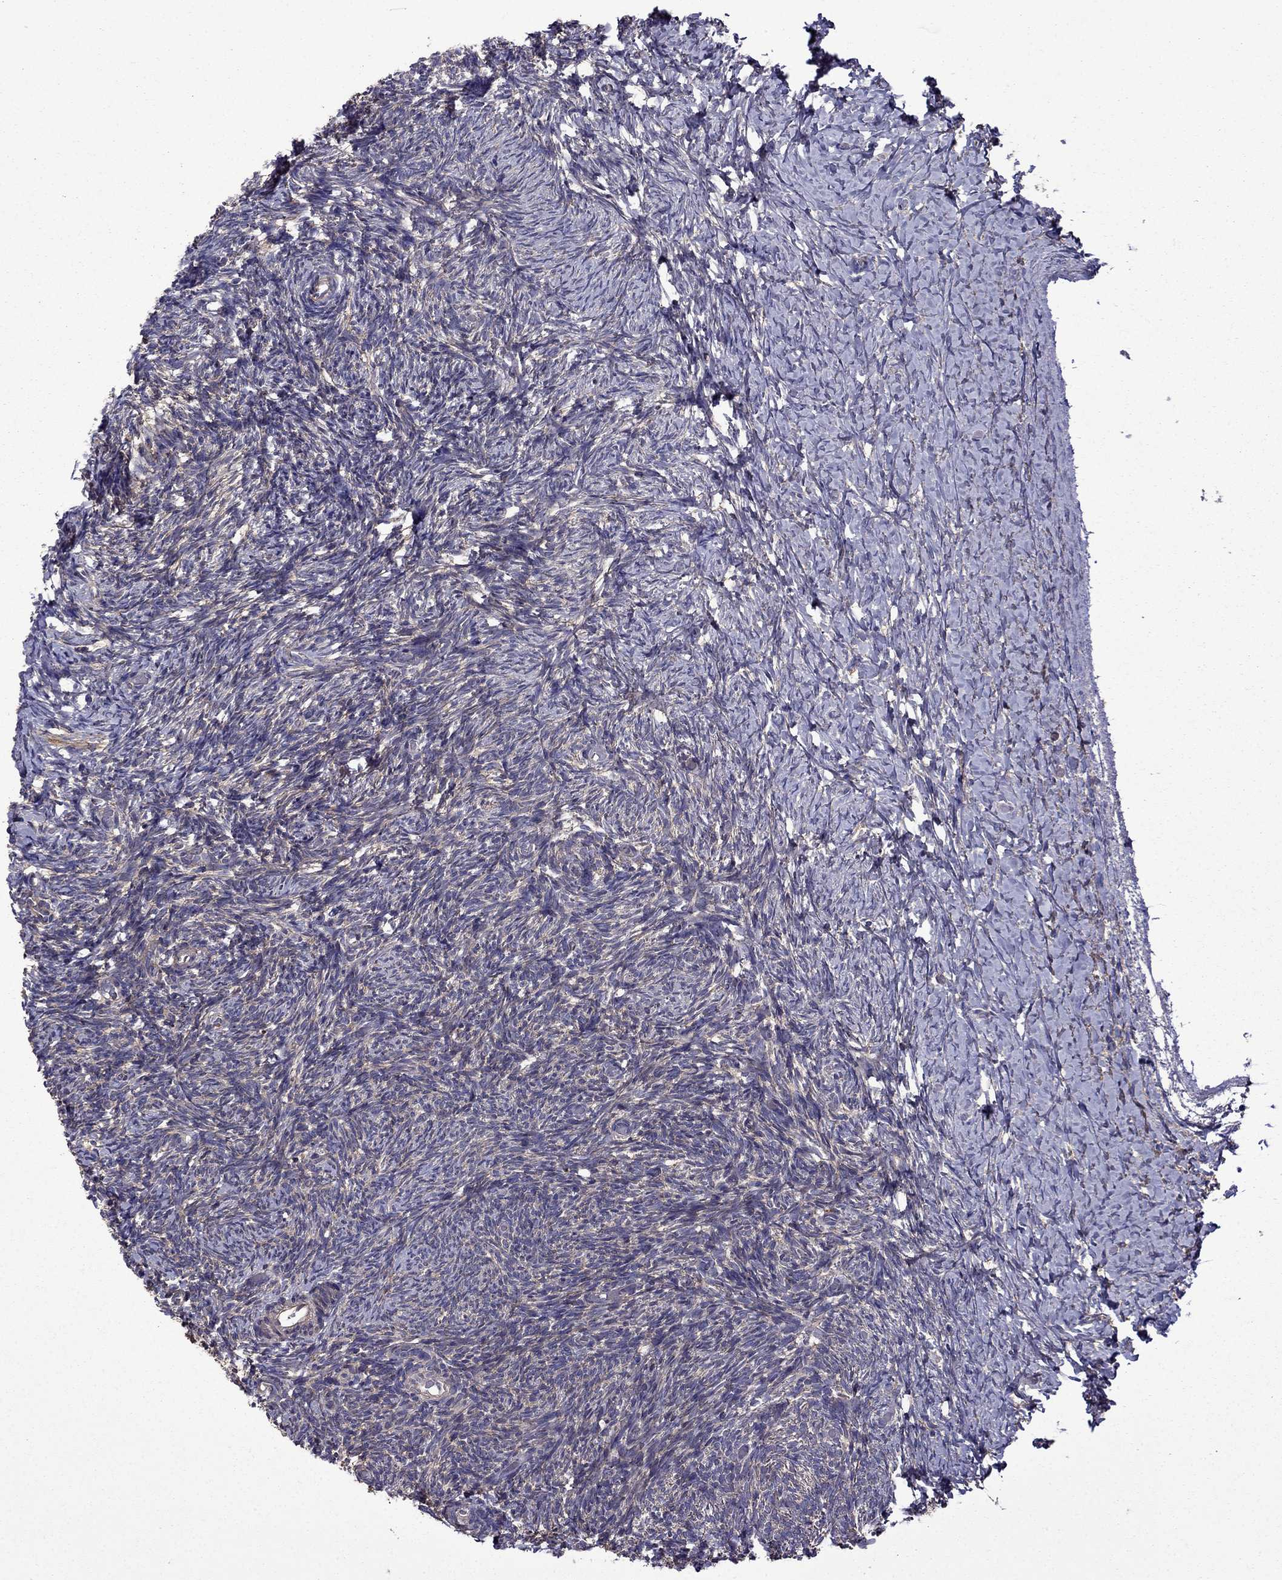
{"staining": {"intensity": "strong", "quantity": ">75%", "location": "cytoplasmic/membranous"}, "tissue": "ovary", "cell_type": "Follicle cells", "image_type": "normal", "snomed": [{"axis": "morphology", "description": "Normal tissue, NOS"}, {"axis": "topography", "description": "Ovary"}], "caption": "An IHC image of normal tissue is shown. Protein staining in brown highlights strong cytoplasmic/membranous positivity in ovary within follicle cells.", "gene": "ITGB1", "patient": {"sex": "female", "age": 39}}